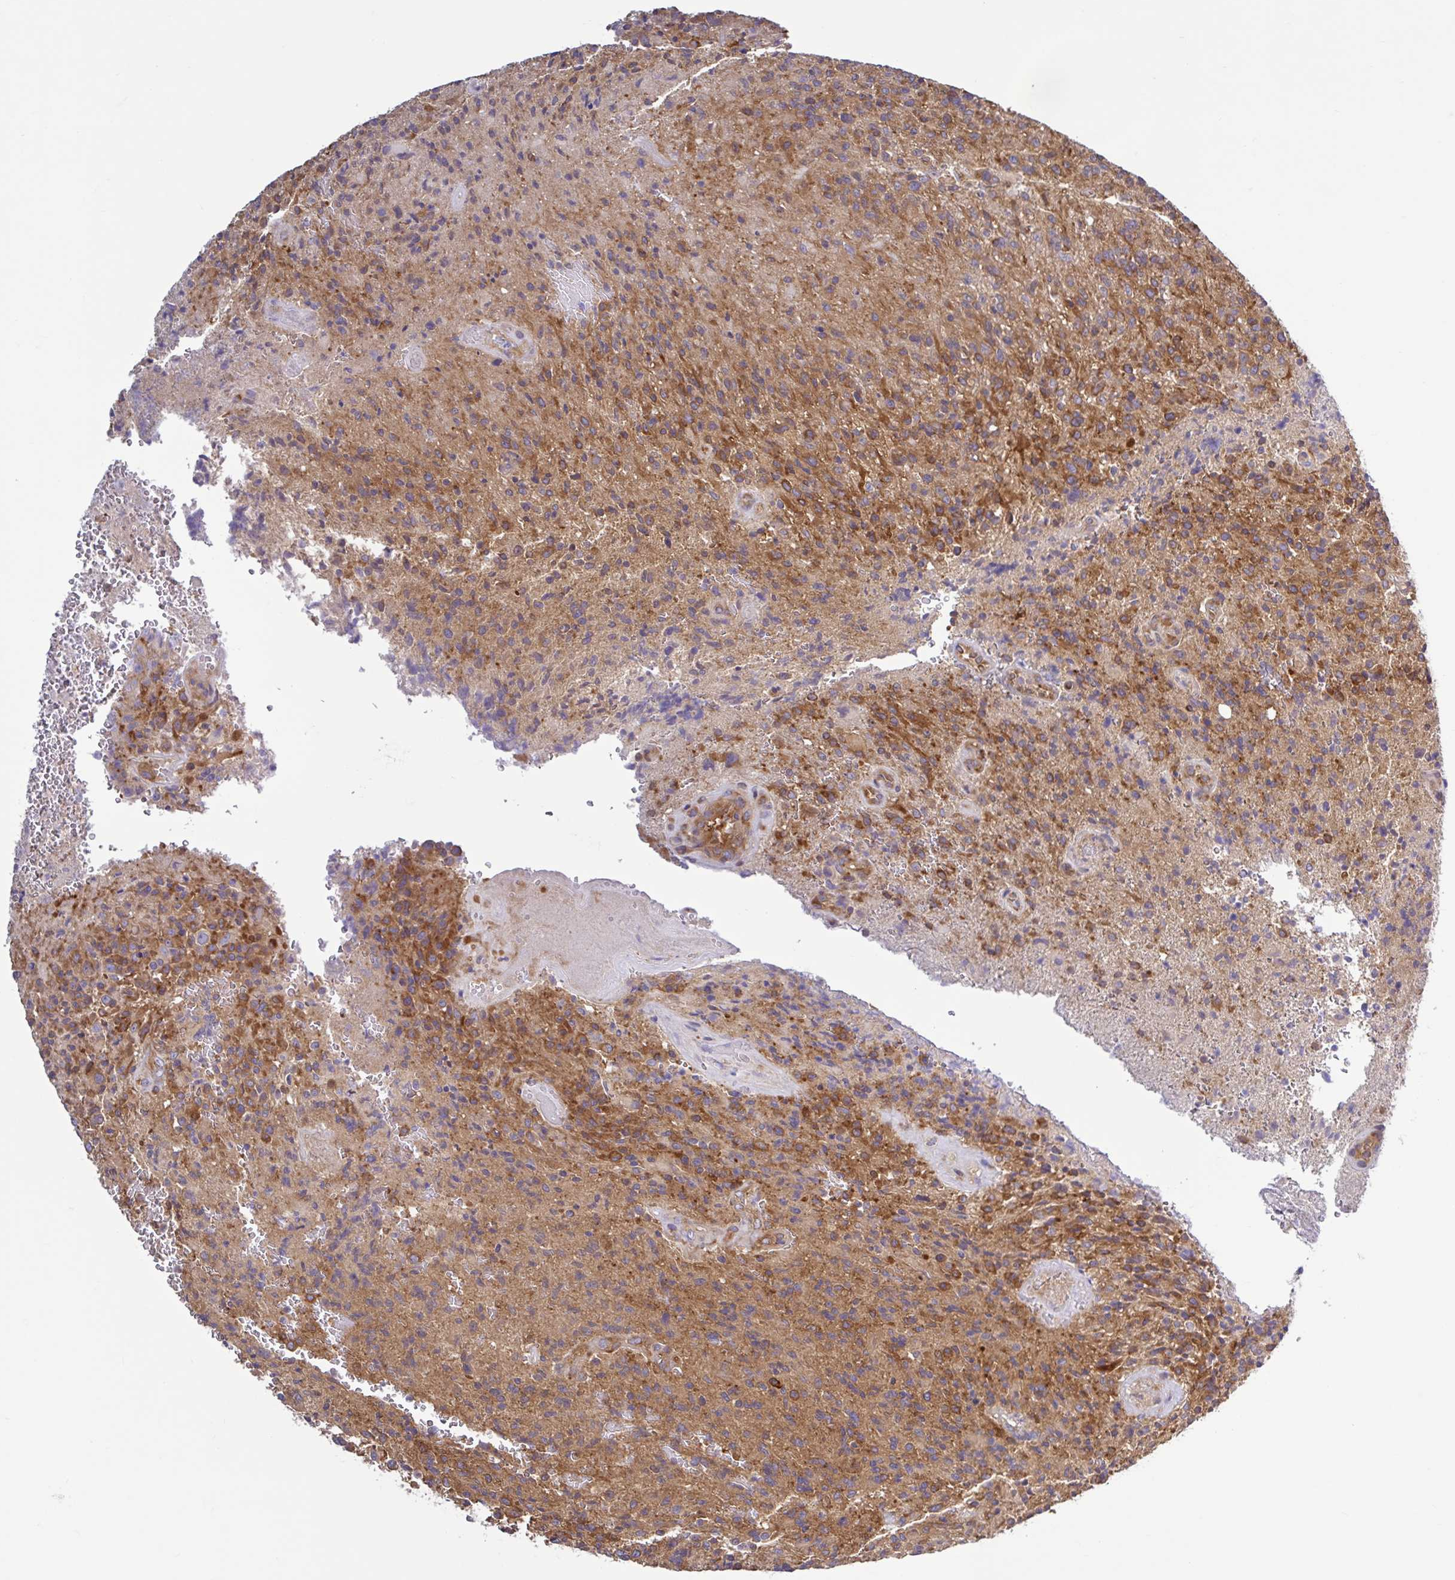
{"staining": {"intensity": "moderate", "quantity": ">75%", "location": "cytoplasmic/membranous"}, "tissue": "glioma", "cell_type": "Tumor cells", "image_type": "cancer", "snomed": [{"axis": "morphology", "description": "Normal tissue, NOS"}, {"axis": "morphology", "description": "Glioma, malignant, High grade"}, {"axis": "topography", "description": "Cerebral cortex"}], "caption": "Glioma stained with DAB (3,3'-diaminobenzidine) immunohistochemistry (IHC) demonstrates medium levels of moderate cytoplasmic/membranous staining in approximately >75% of tumor cells. The staining was performed using DAB, with brown indicating positive protein expression. Nuclei are stained blue with hematoxylin.", "gene": "LARS1", "patient": {"sex": "male", "age": 56}}